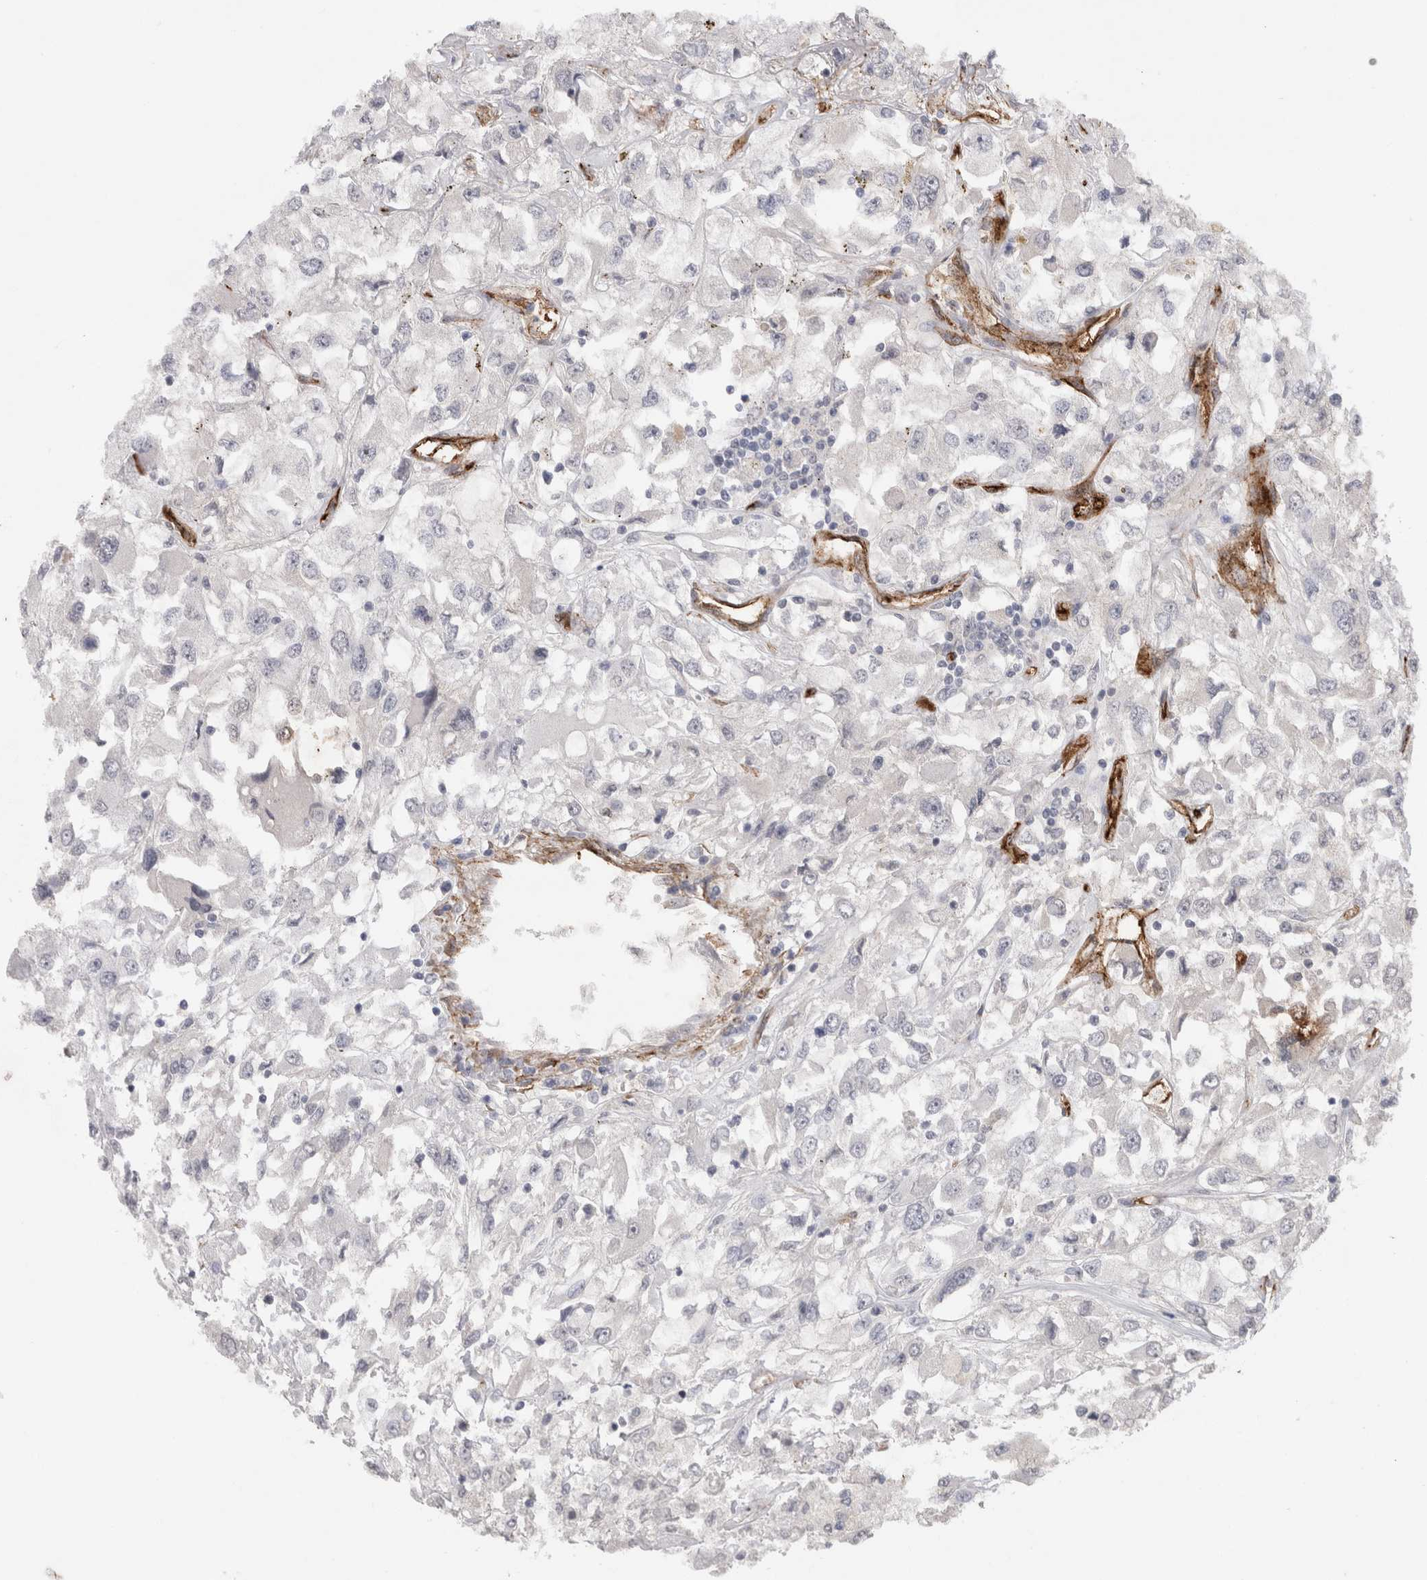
{"staining": {"intensity": "negative", "quantity": "none", "location": "none"}, "tissue": "renal cancer", "cell_type": "Tumor cells", "image_type": "cancer", "snomed": [{"axis": "morphology", "description": "Adenocarcinoma, NOS"}, {"axis": "topography", "description": "Kidney"}], "caption": "High magnification brightfield microscopy of renal cancer (adenocarcinoma) stained with DAB (3,3'-diaminobenzidine) (brown) and counterstained with hematoxylin (blue): tumor cells show no significant expression. (Stains: DAB (3,3'-diaminobenzidine) IHC with hematoxylin counter stain, Microscopy: brightfield microscopy at high magnification).", "gene": "CDH13", "patient": {"sex": "female", "age": 52}}